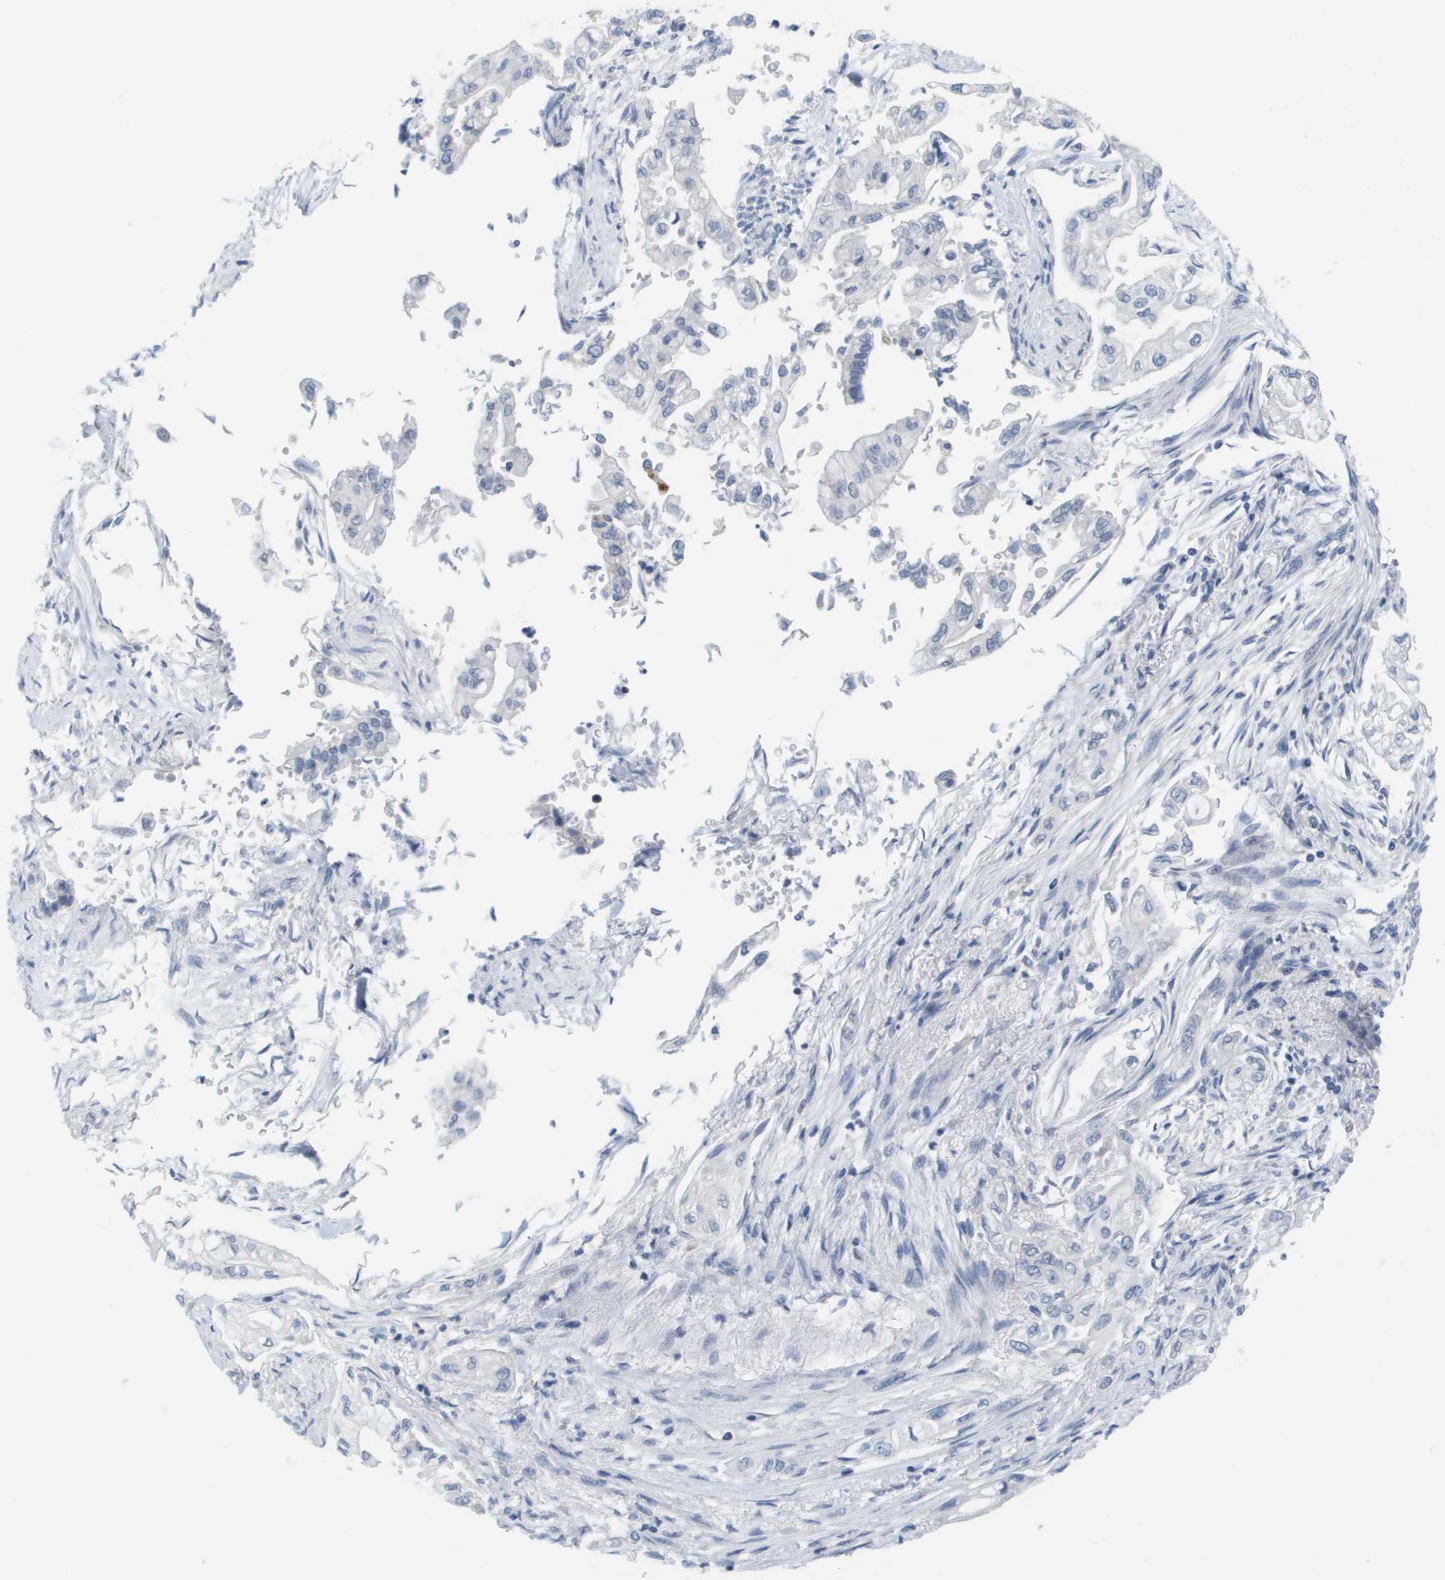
{"staining": {"intensity": "negative", "quantity": "none", "location": "none"}, "tissue": "pancreatic cancer", "cell_type": "Tumor cells", "image_type": "cancer", "snomed": [{"axis": "morphology", "description": "Normal tissue, NOS"}, {"axis": "topography", "description": "Pancreas"}], "caption": "Tumor cells show no significant protein expression in pancreatic cancer. (DAB immunohistochemistry, high magnification).", "gene": "PDE4A", "patient": {"sex": "male", "age": 42}}